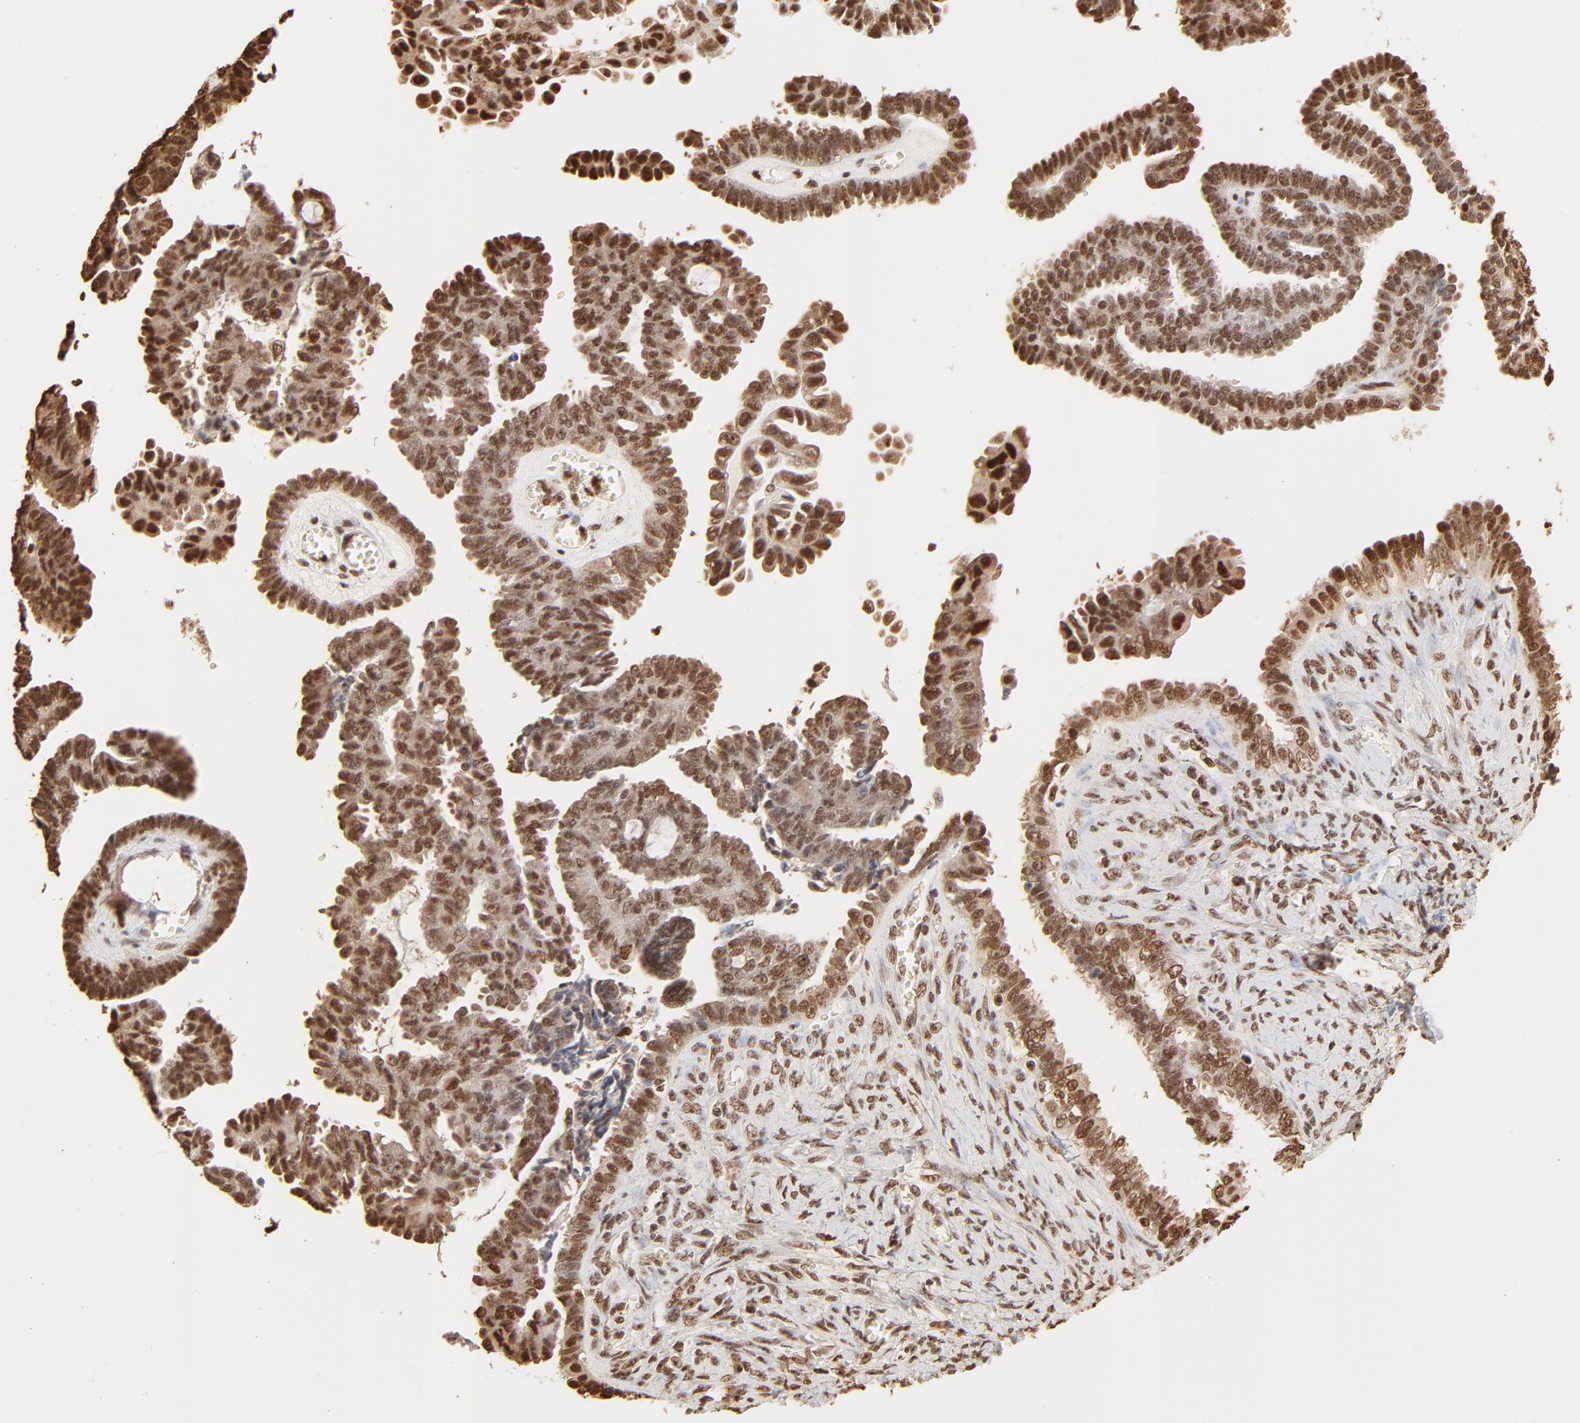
{"staining": {"intensity": "strong", "quantity": ">75%", "location": "cytoplasmic/membranous,nuclear"}, "tissue": "ovarian cancer", "cell_type": "Tumor cells", "image_type": "cancer", "snomed": [{"axis": "morphology", "description": "Cystadenocarcinoma, serous, NOS"}, {"axis": "topography", "description": "Ovary"}], "caption": "Immunohistochemical staining of human serous cystadenocarcinoma (ovarian) demonstrates high levels of strong cytoplasmic/membranous and nuclear protein expression in about >75% of tumor cells. (Brightfield microscopy of DAB IHC at high magnification).", "gene": "FAM50A", "patient": {"sex": "female", "age": 71}}